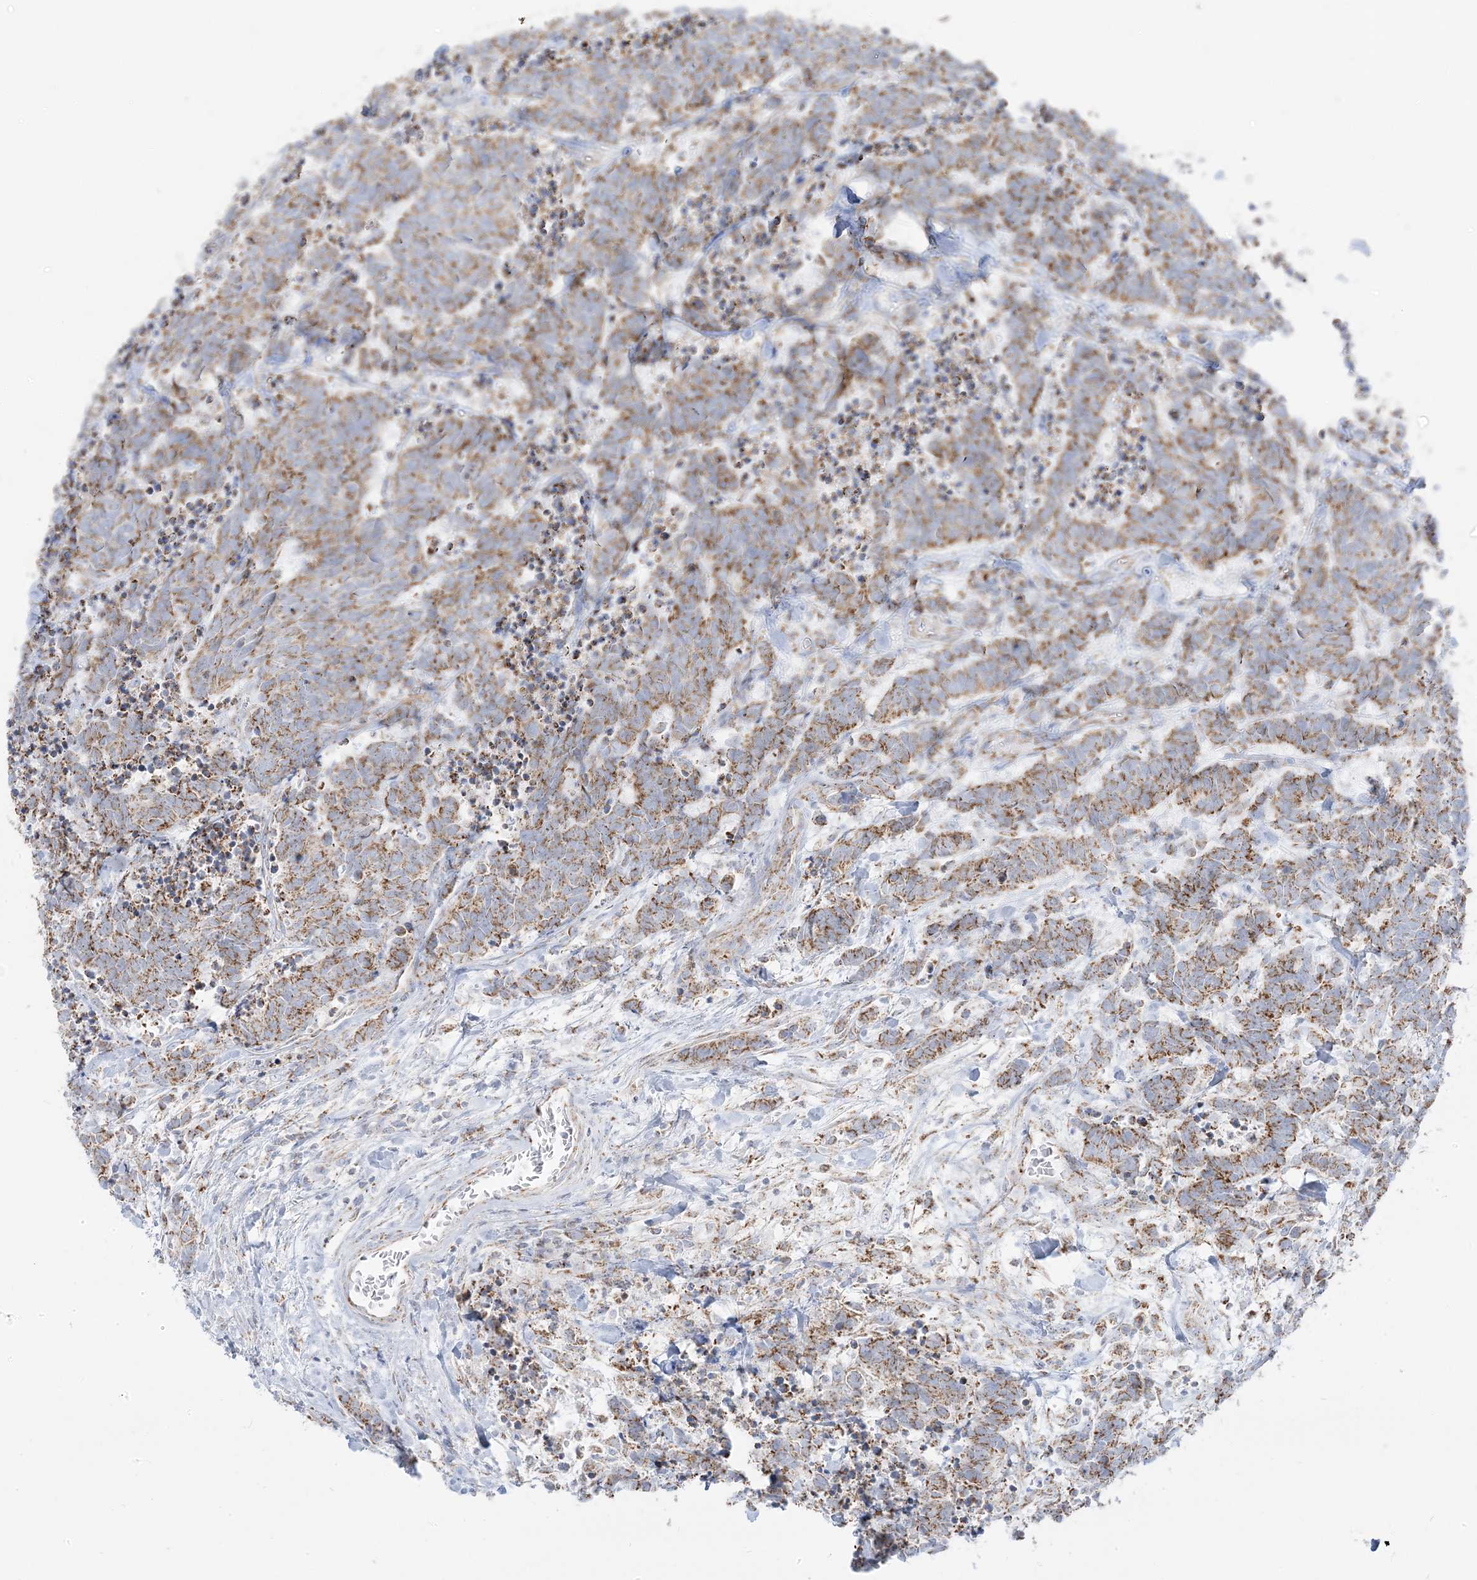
{"staining": {"intensity": "moderate", "quantity": ">75%", "location": "cytoplasmic/membranous"}, "tissue": "carcinoid", "cell_type": "Tumor cells", "image_type": "cancer", "snomed": [{"axis": "morphology", "description": "Carcinoma, NOS"}, {"axis": "morphology", "description": "Carcinoid, malignant, NOS"}, {"axis": "topography", "description": "Urinary bladder"}], "caption": "Immunohistochemistry (IHC) (DAB) staining of human carcinoid (malignant) exhibits moderate cytoplasmic/membranous protein staining in approximately >75% of tumor cells.", "gene": "PCCB", "patient": {"sex": "male", "age": 57}}